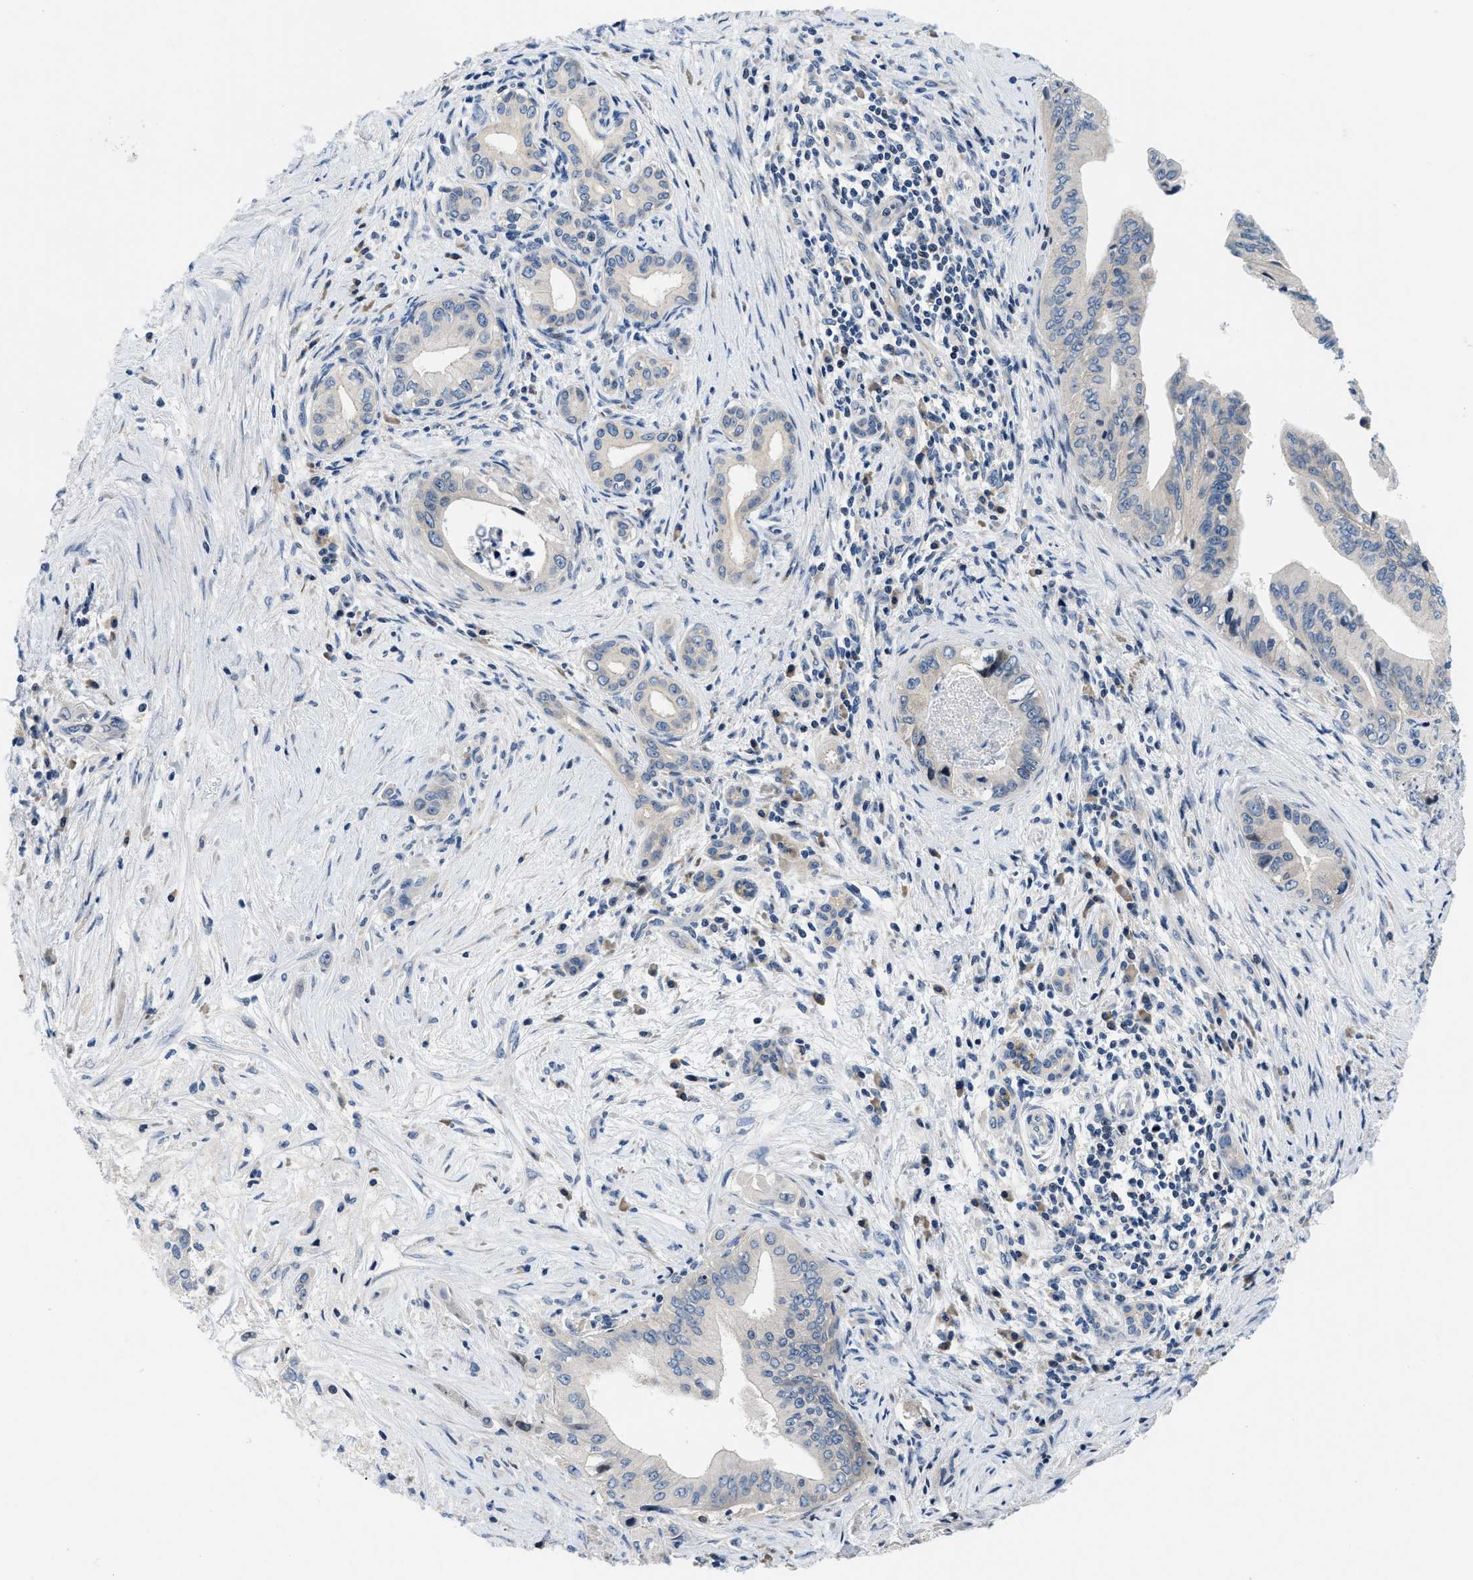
{"staining": {"intensity": "negative", "quantity": "none", "location": "none"}, "tissue": "pancreatic cancer", "cell_type": "Tumor cells", "image_type": "cancer", "snomed": [{"axis": "morphology", "description": "Adenocarcinoma, NOS"}, {"axis": "topography", "description": "Pancreas"}], "caption": "This is an IHC histopathology image of adenocarcinoma (pancreatic). There is no staining in tumor cells.", "gene": "IKBKE", "patient": {"sex": "female", "age": 73}}